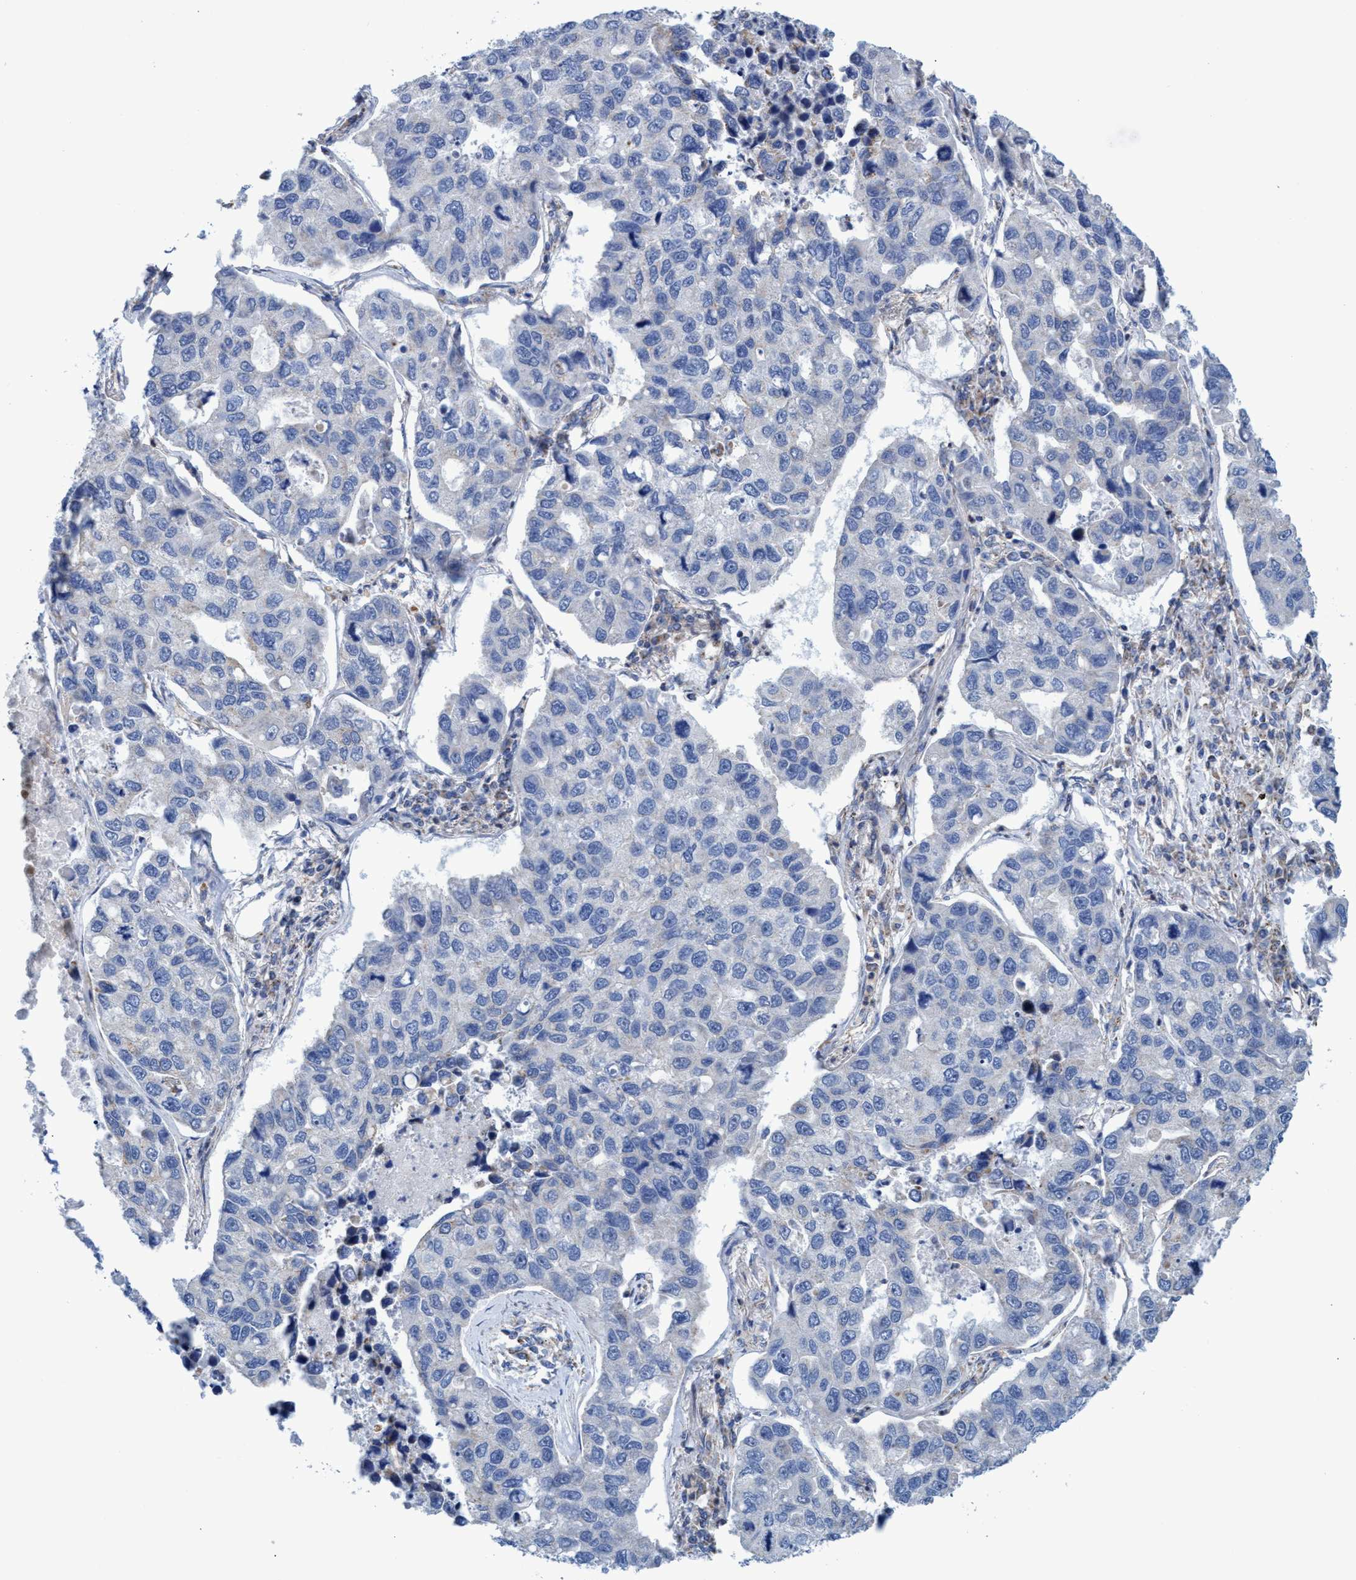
{"staining": {"intensity": "negative", "quantity": "none", "location": "none"}, "tissue": "lung cancer", "cell_type": "Tumor cells", "image_type": "cancer", "snomed": [{"axis": "morphology", "description": "Adenocarcinoma, NOS"}, {"axis": "topography", "description": "Lung"}], "caption": "This is a micrograph of IHC staining of lung adenocarcinoma, which shows no staining in tumor cells.", "gene": "ZNF750", "patient": {"sex": "male", "age": 64}}